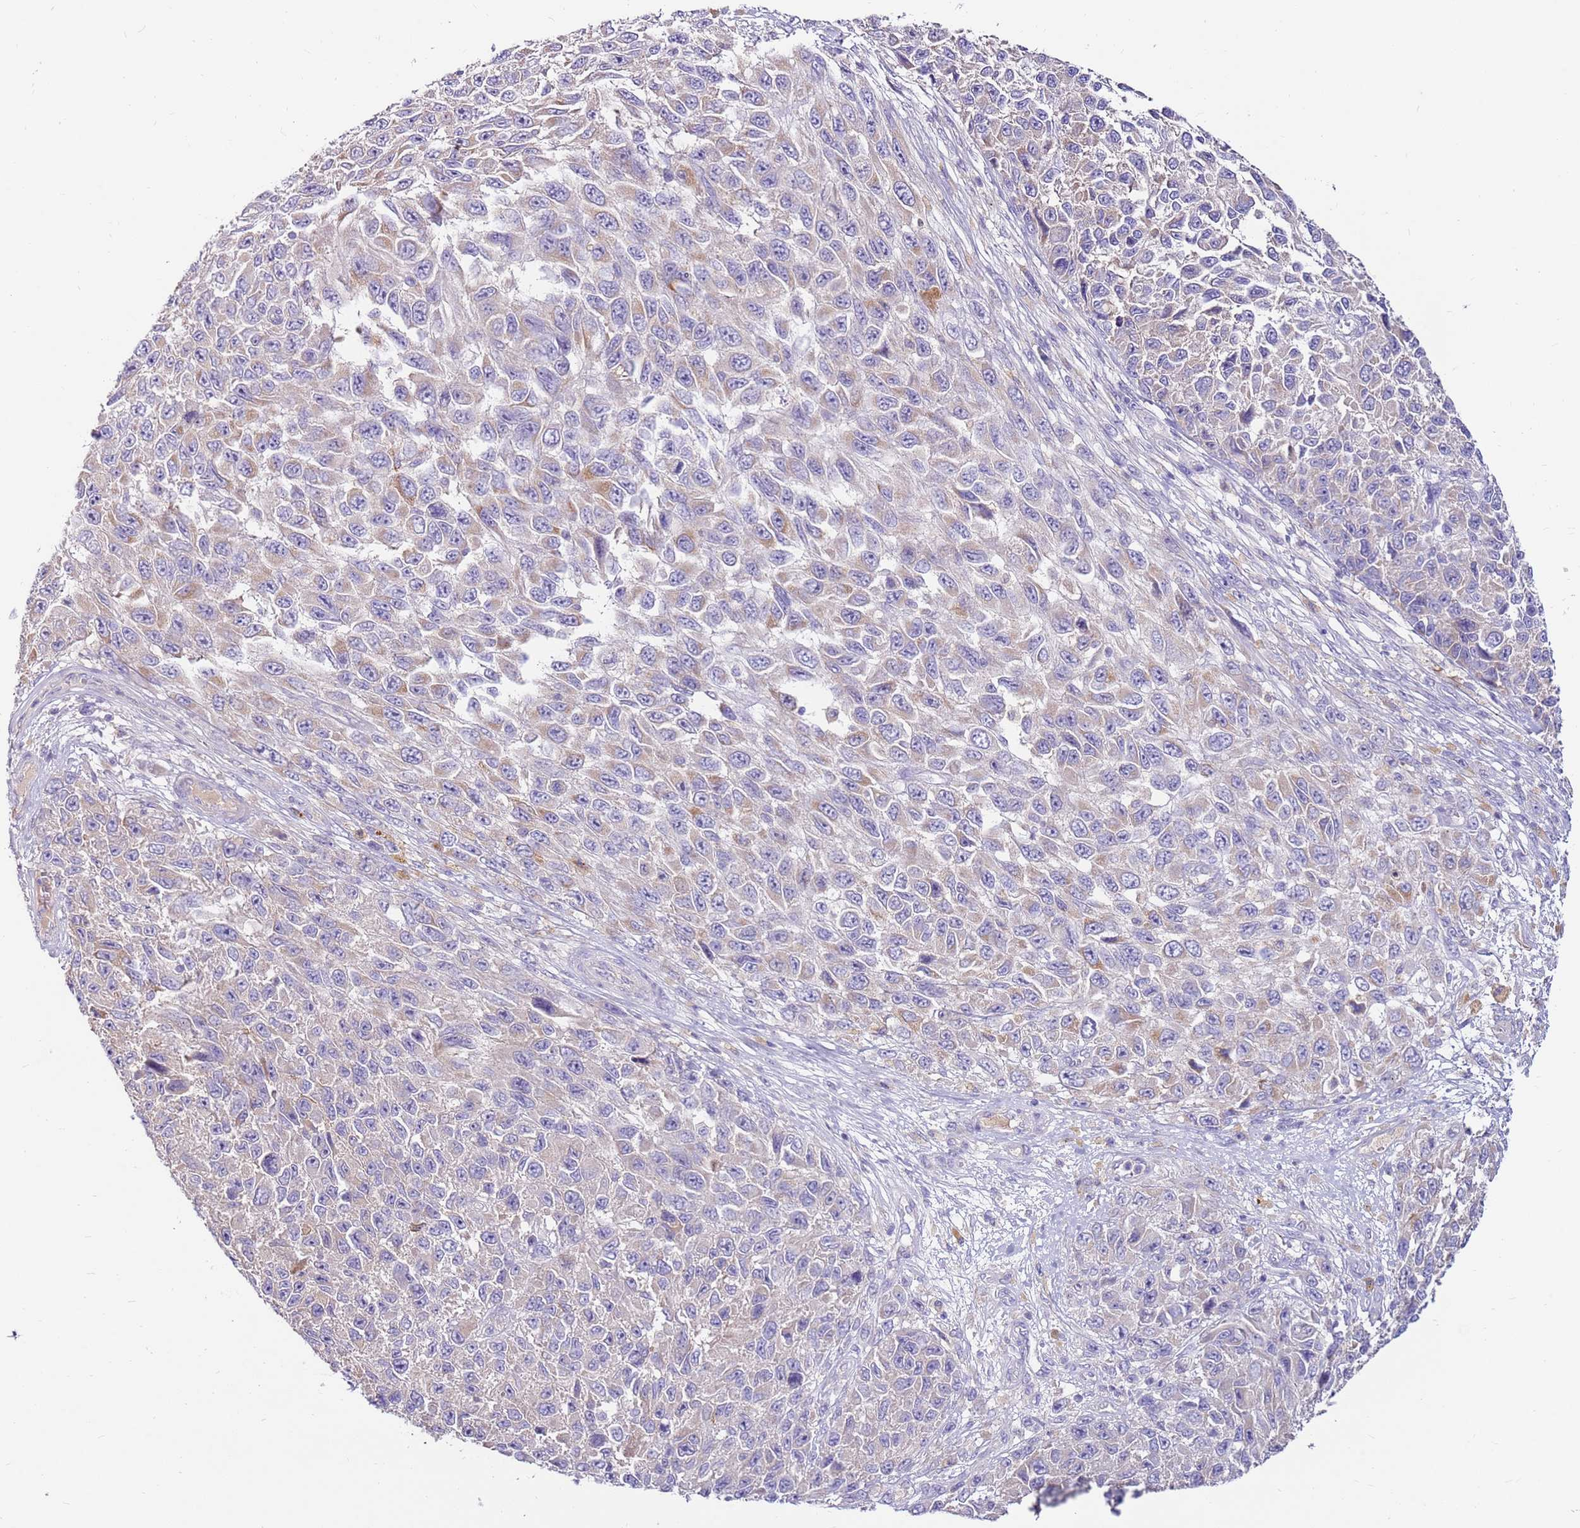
{"staining": {"intensity": "weak", "quantity": "<25%", "location": "cytoplasmic/membranous"}, "tissue": "melanoma", "cell_type": "Tumor cells", "image_type": "cancer", "snomed": [{"axis": "morphology", "description": "Normal tissue, NOS"}, {"axis": "morphology", "description": "Malignant melanoma, NOS"}, {"axis": "topography", "description": "Skin"}], "caption": "A high-resolution photomicrograph shows immunohistochemistry (IHC) staining of melanoma, which exhibits no significant positivity in tumor cells.", "gene": "SLC44A4", "patient": {"sex": "female", "age": 96}}